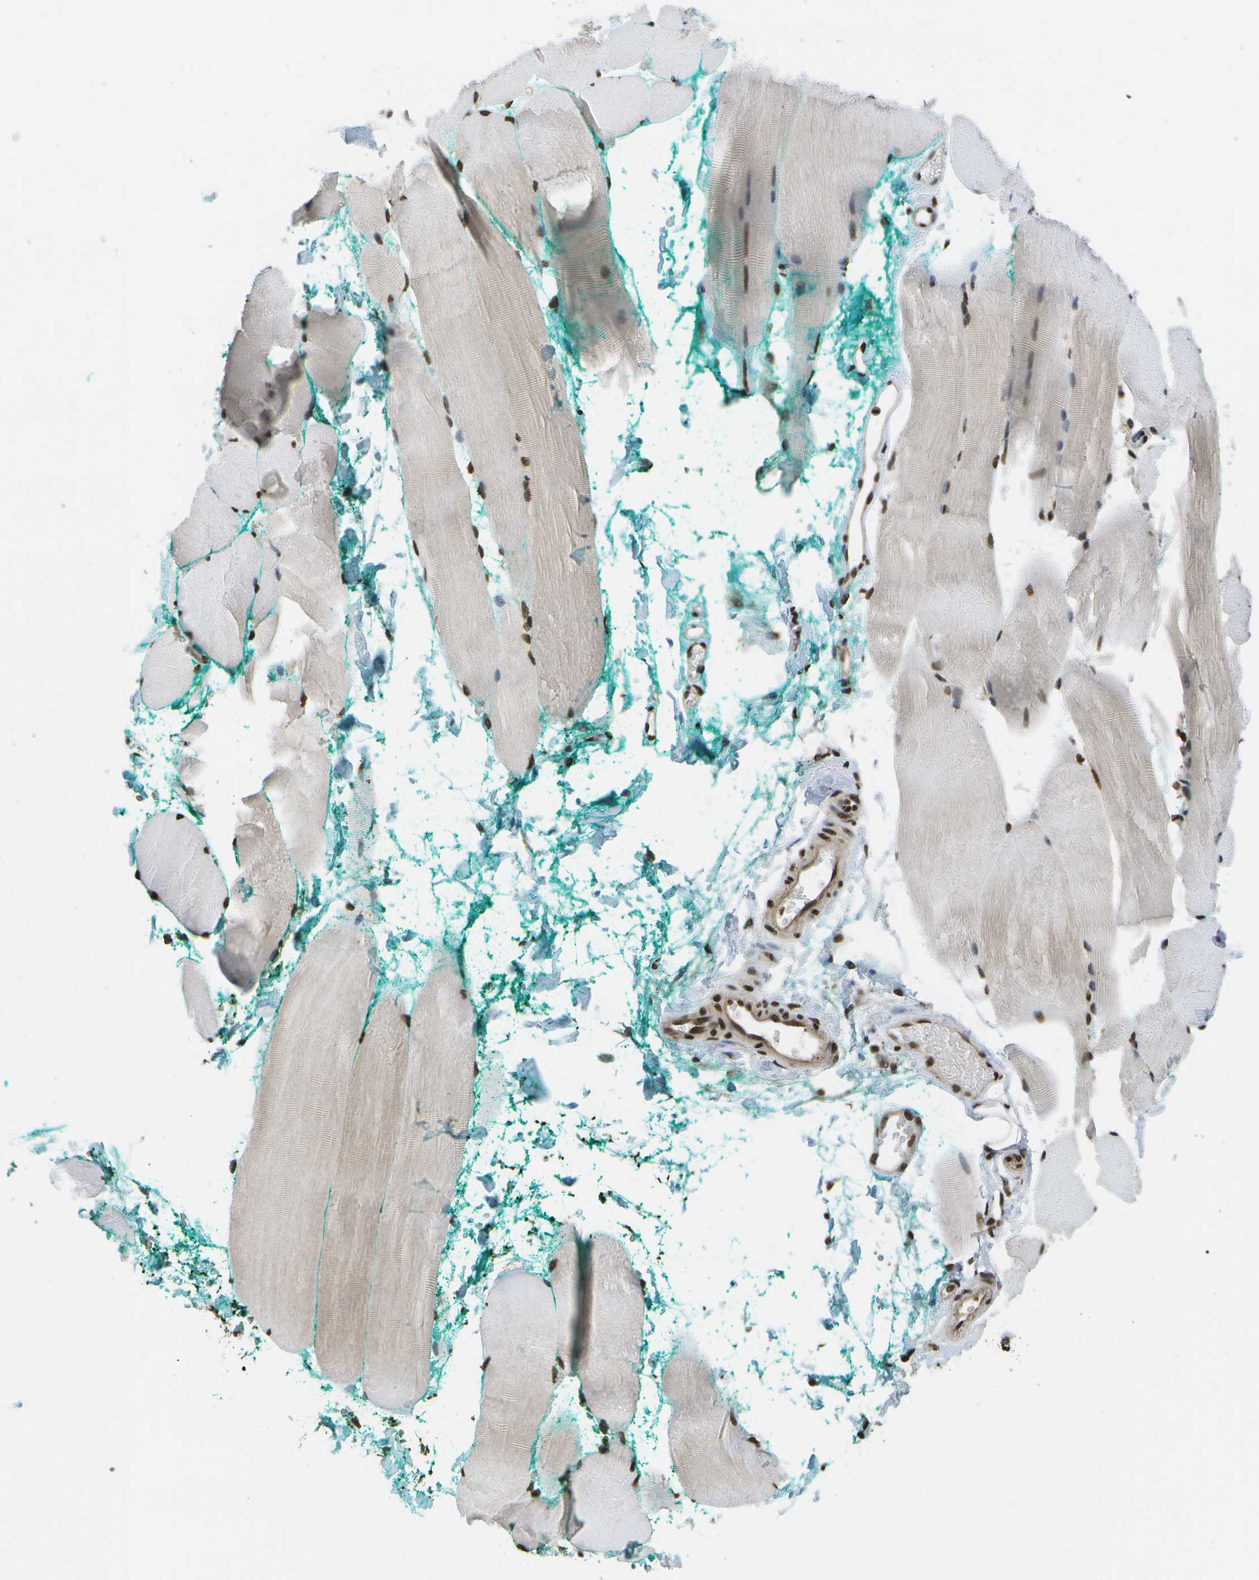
{"staining": {"intensity": "moderate", "quantity": "25%-75%", "location": "nuclear"}, "tissue": "skeletal muscle", "cell_type": "Myocytes", "image_type": "normal", "snomed": [{"axis": "morphology", "description": "Normal tissue, NOS"}, {"axis": "morphology", "description": "Squamous cell carcinoma, NOS"}, {"axis": "topography", "description": "Skeletal muscle"}], "caption": "Human skeletal muscle stained with a brown dye displays moderate nuclear positive expression in approximately 25%-75% of myocytes.", "gene": "SPEN", "patient": {"sex": "male", "age": 51}}